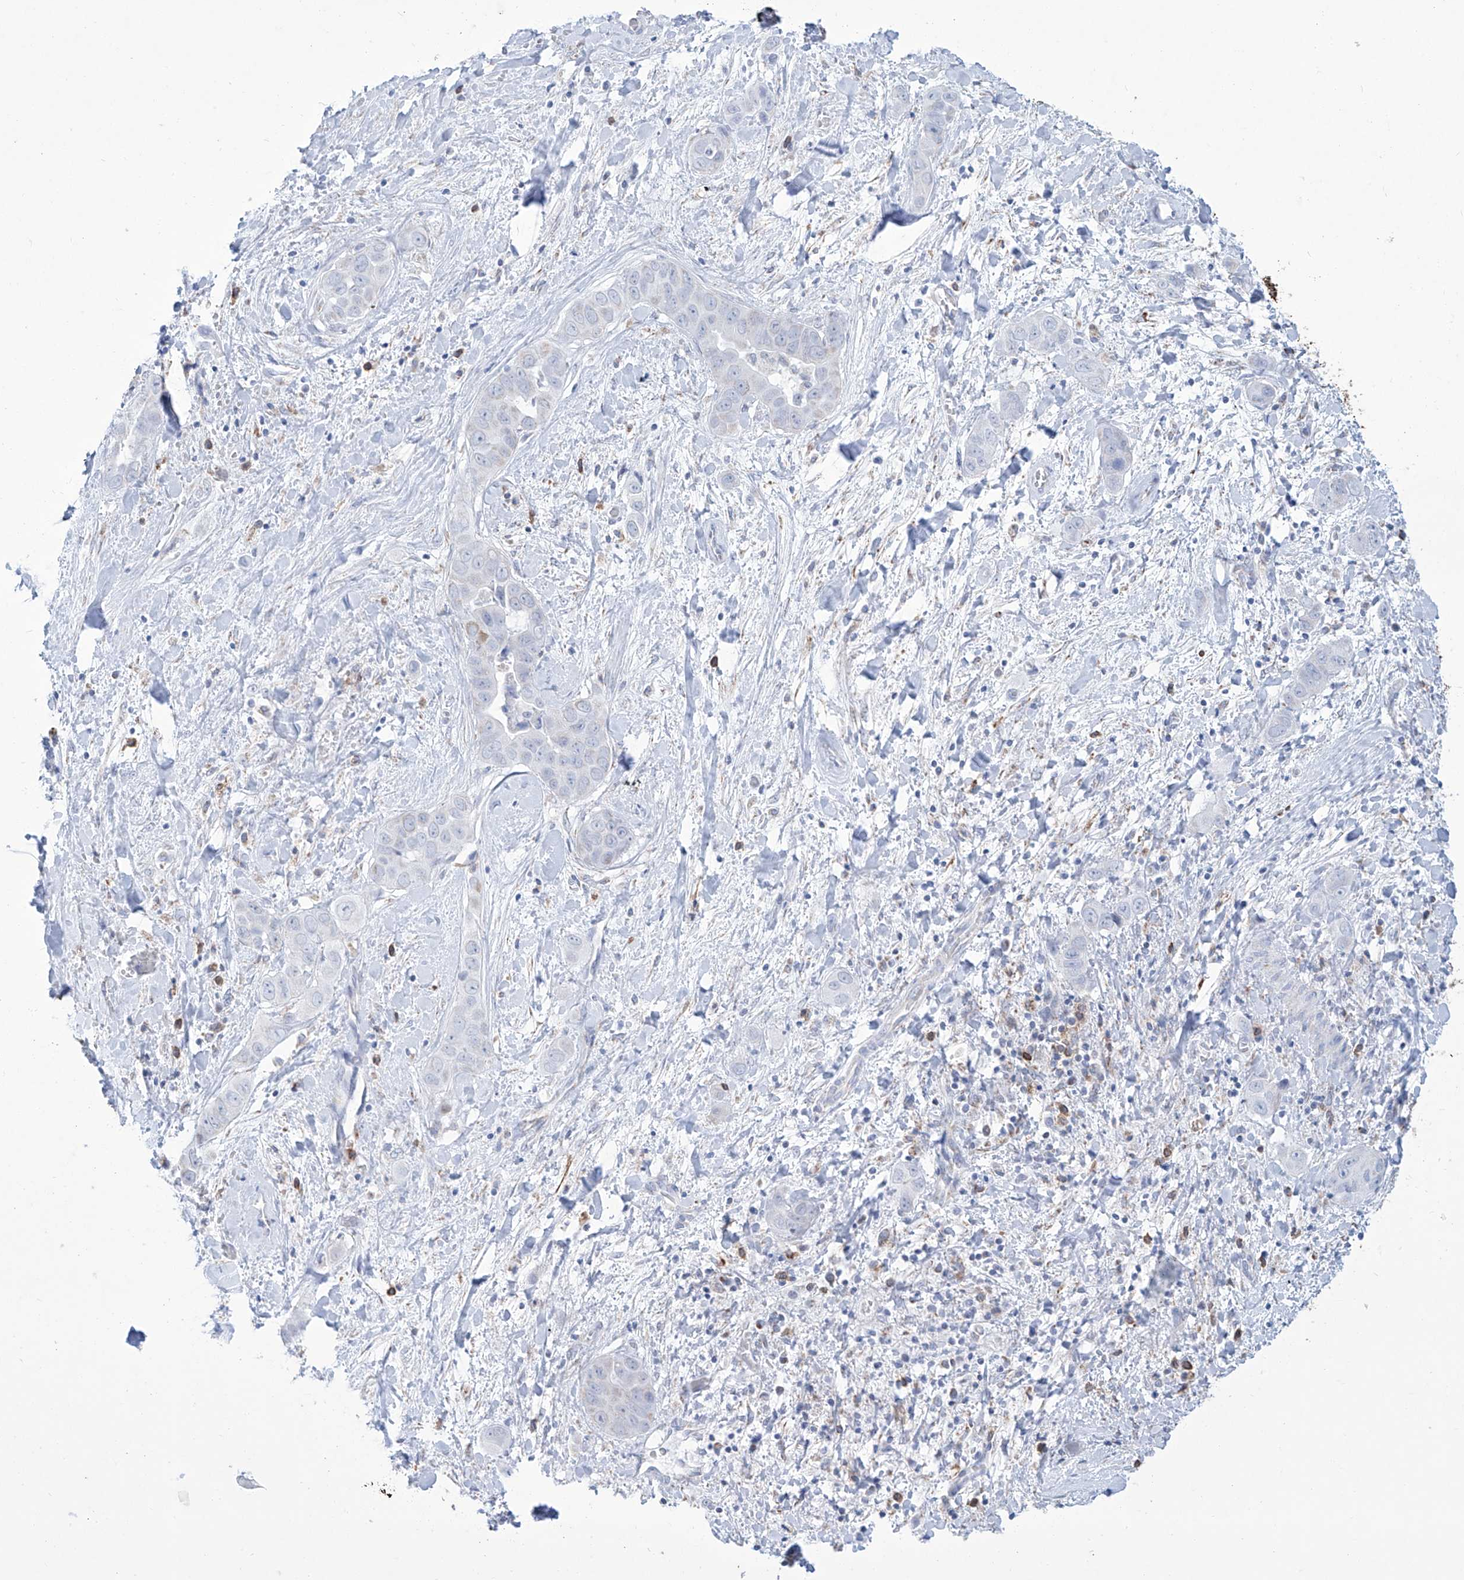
{"staining": {"intensity": "negative", "quantity": "none", "location": "none"}, "tissue": "liver cancer", "cell_type": "Tumor cells", "image_type": "cancer", "snomed": [{"axis": "morphology", "description": "Cholangiocarcinoma"}, {"axis": "topography", "description": "Liver"}], "caption": "A micrograph of human liver cancer is negative for staining in tumor cells.", "gene": "ALDH6A1", "patient": {"sex": "female", "age": 52}}